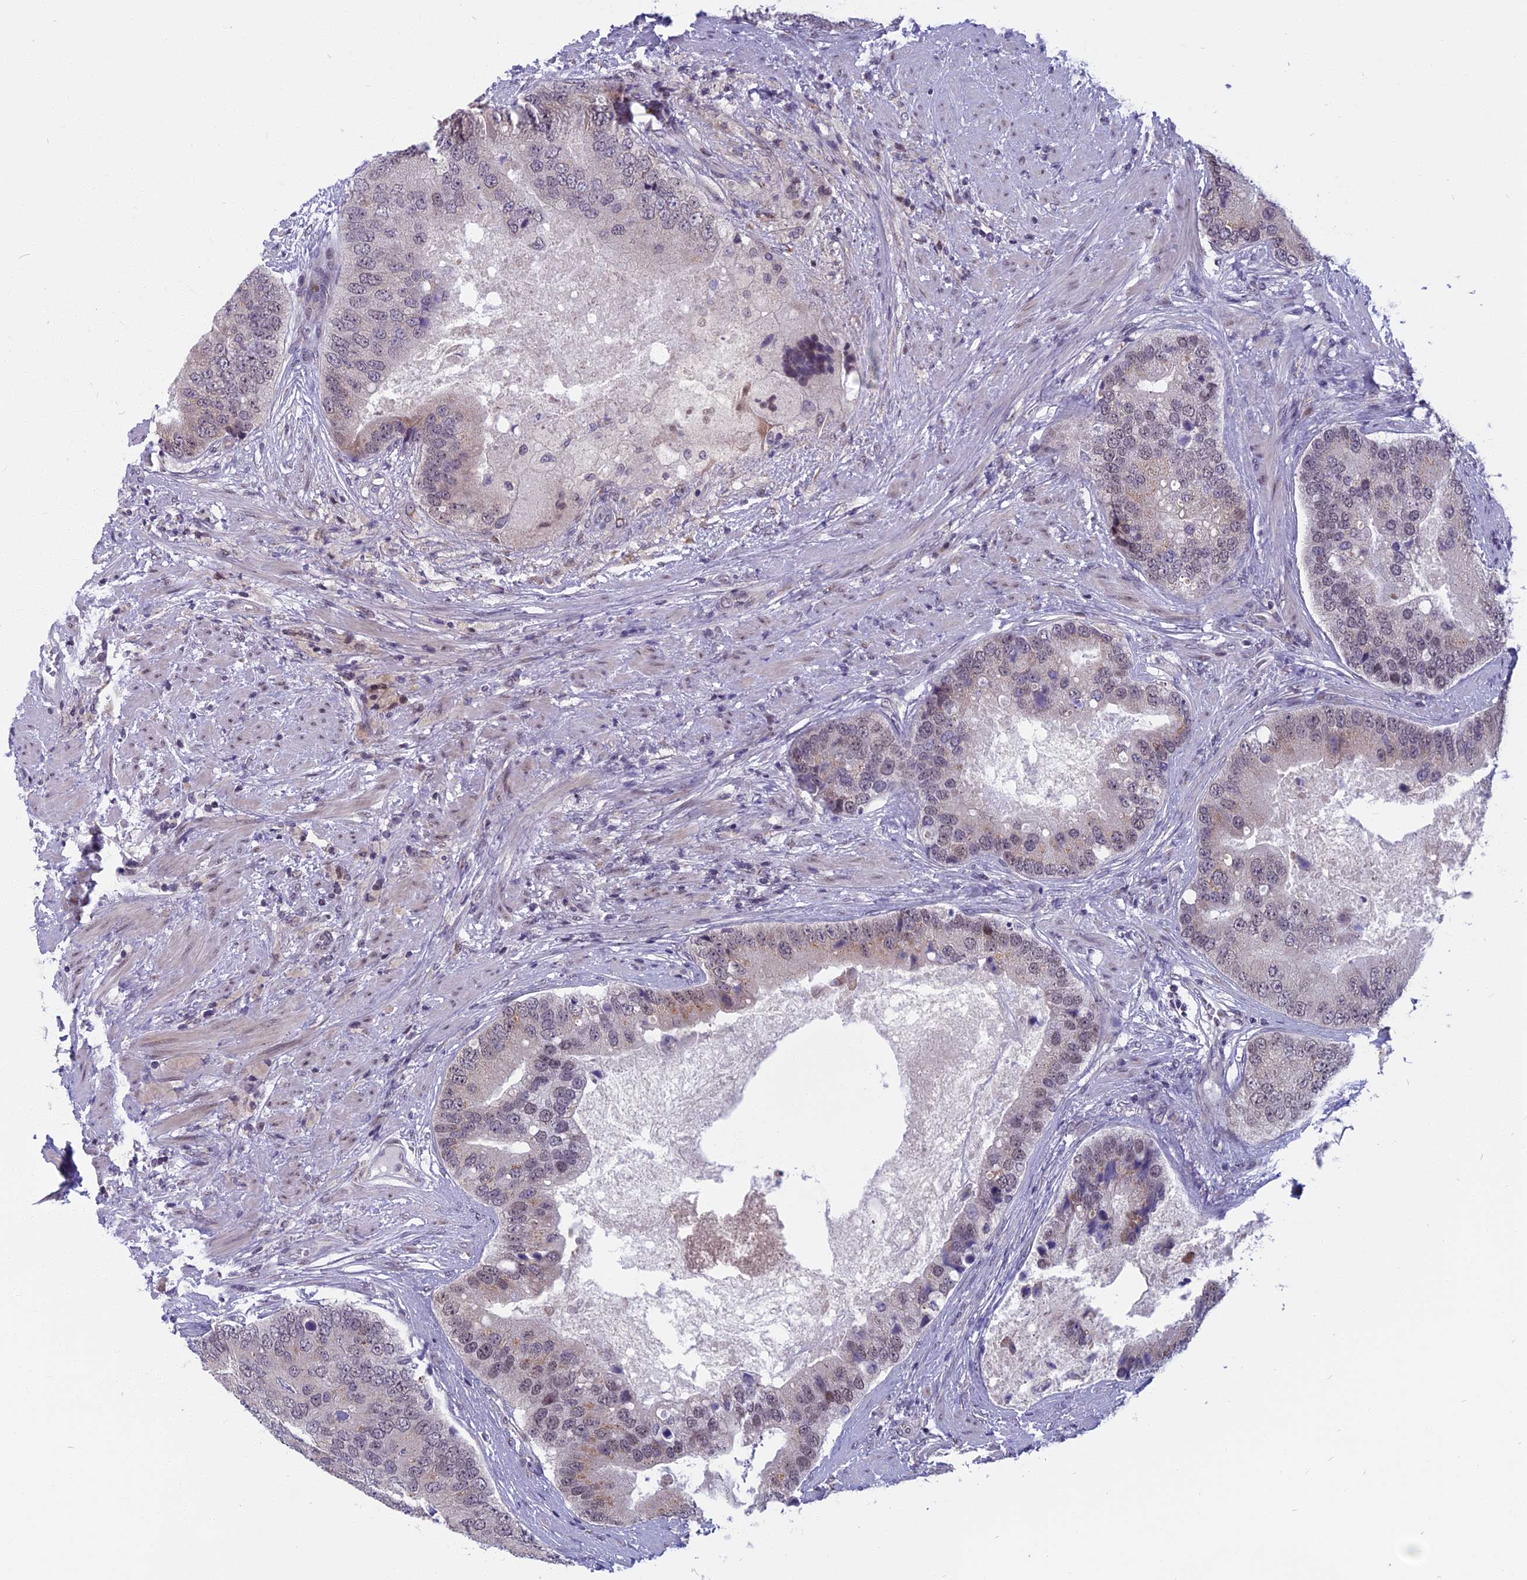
{"staining": {"intensity": "weak", "quantity": "<25%", "location": "nuclear"}, "tissue": "prostate cancer", "cell_type": "Tumor cells", "image_type": "cancer", "snomed": [{"axis": "morphology", "description": "Adenocarcinoma, High grade"}, {"axis": "topography", "description": "Prostate"}], "caption": "Immunohistochemical staining of human prostate cancer (high-grade adenocarcinoma) demonstrates no significant positivity in tumor cells.", "gene": "CCDC113", "patient": {"sex": "male", "age": 70}}